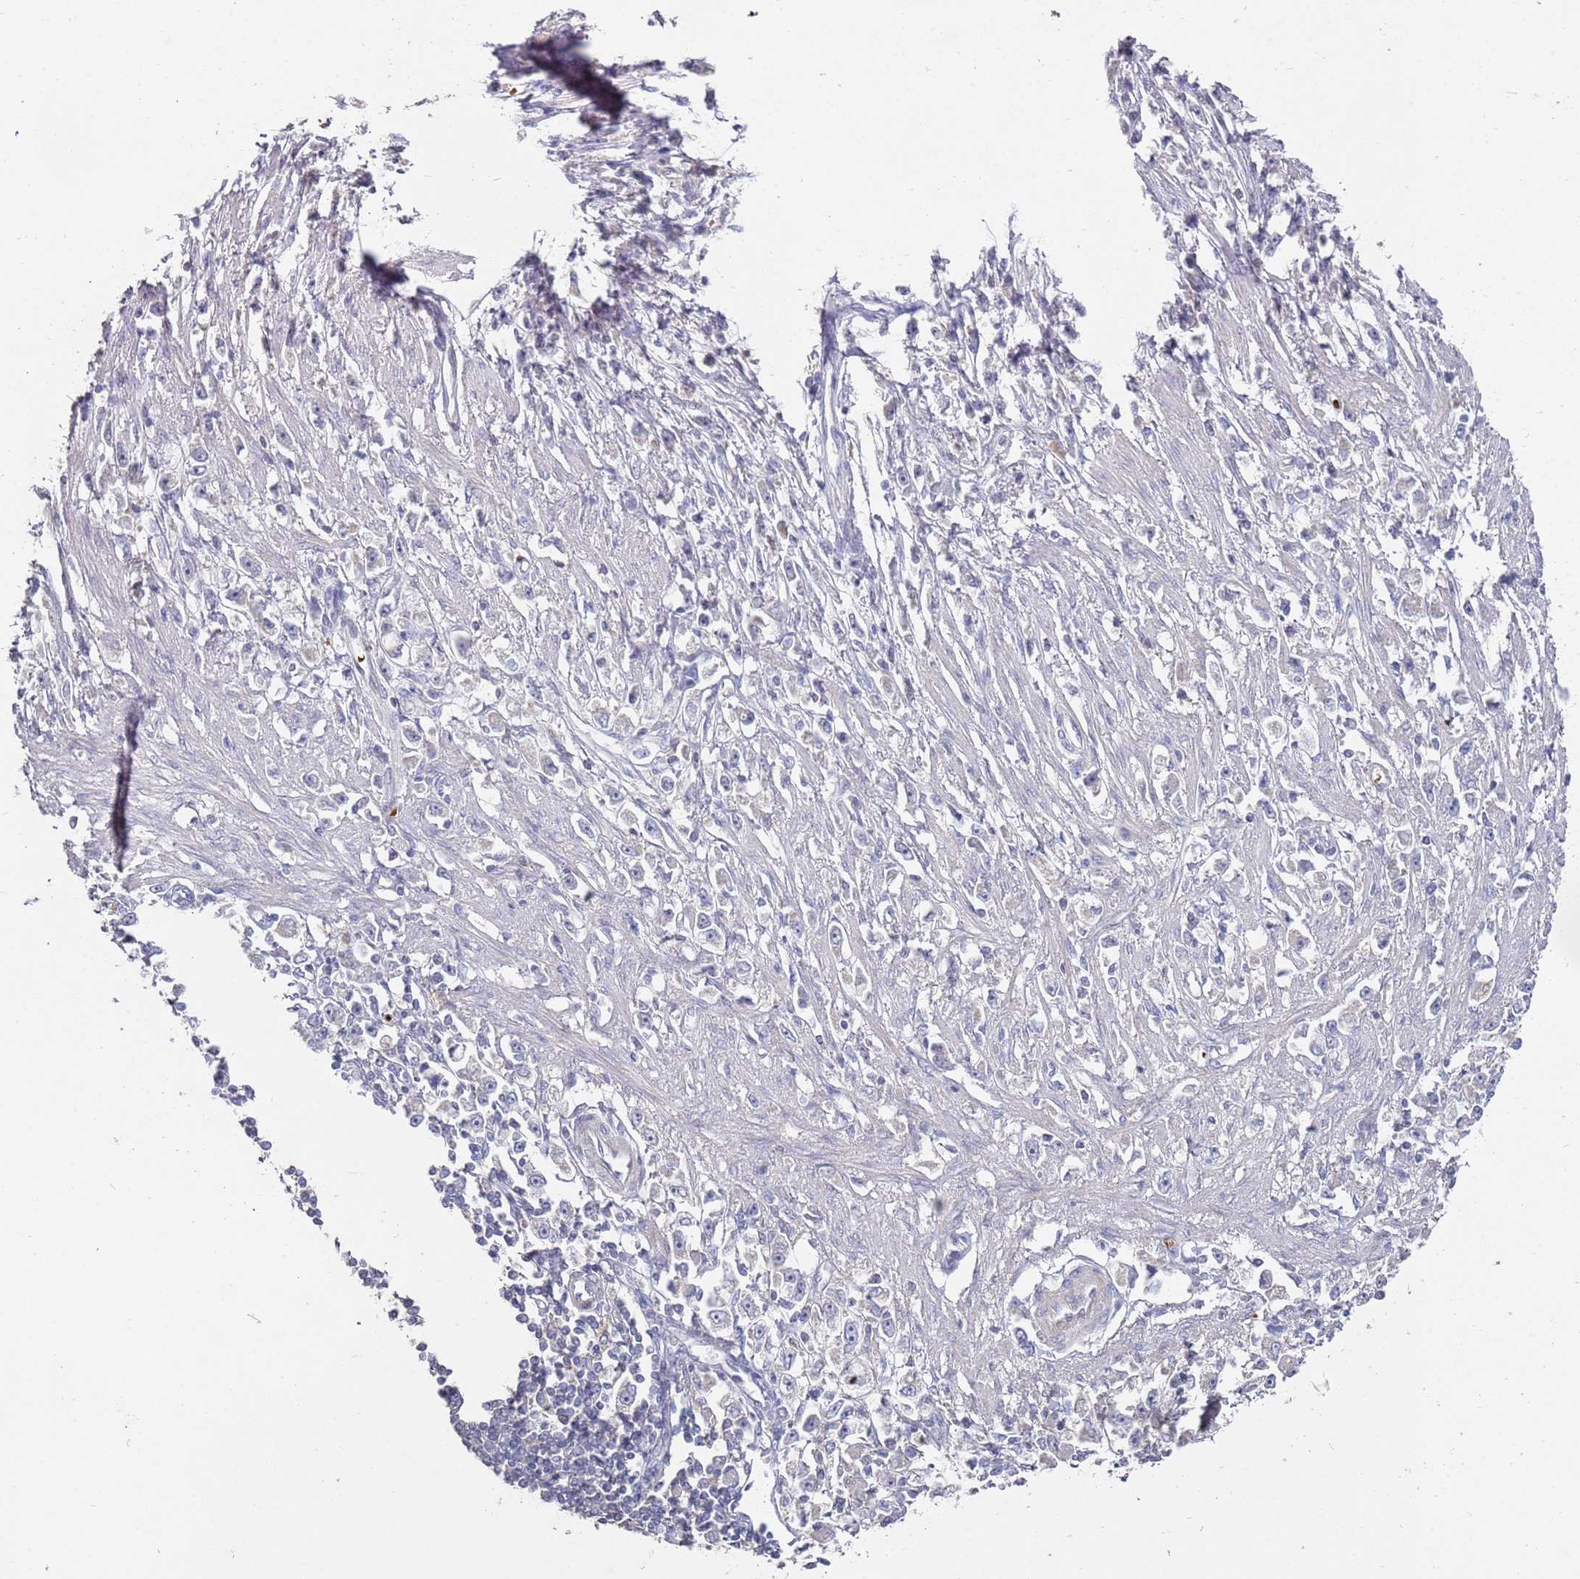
{"staining": {"intensity": "negative", "quantity": "none", "location": "none"}, "tissue": "stomach cancer", "cell_type": "Tumor cells", "image_type": "cancer", "snomed": [{"axis": "morphology", "description": "Adenocarcinoma, NOS"}, {"axis": "topography", "description": "Stomach"}], "caption": "This image is of stomach adenocarcinoma stained with IHC to label a protein in brown with the nuclei are counter-stained blue. There is no positivity in tumor cells.", "gene": "LACC1", "patient": {"sex": "female", "age": 59}}